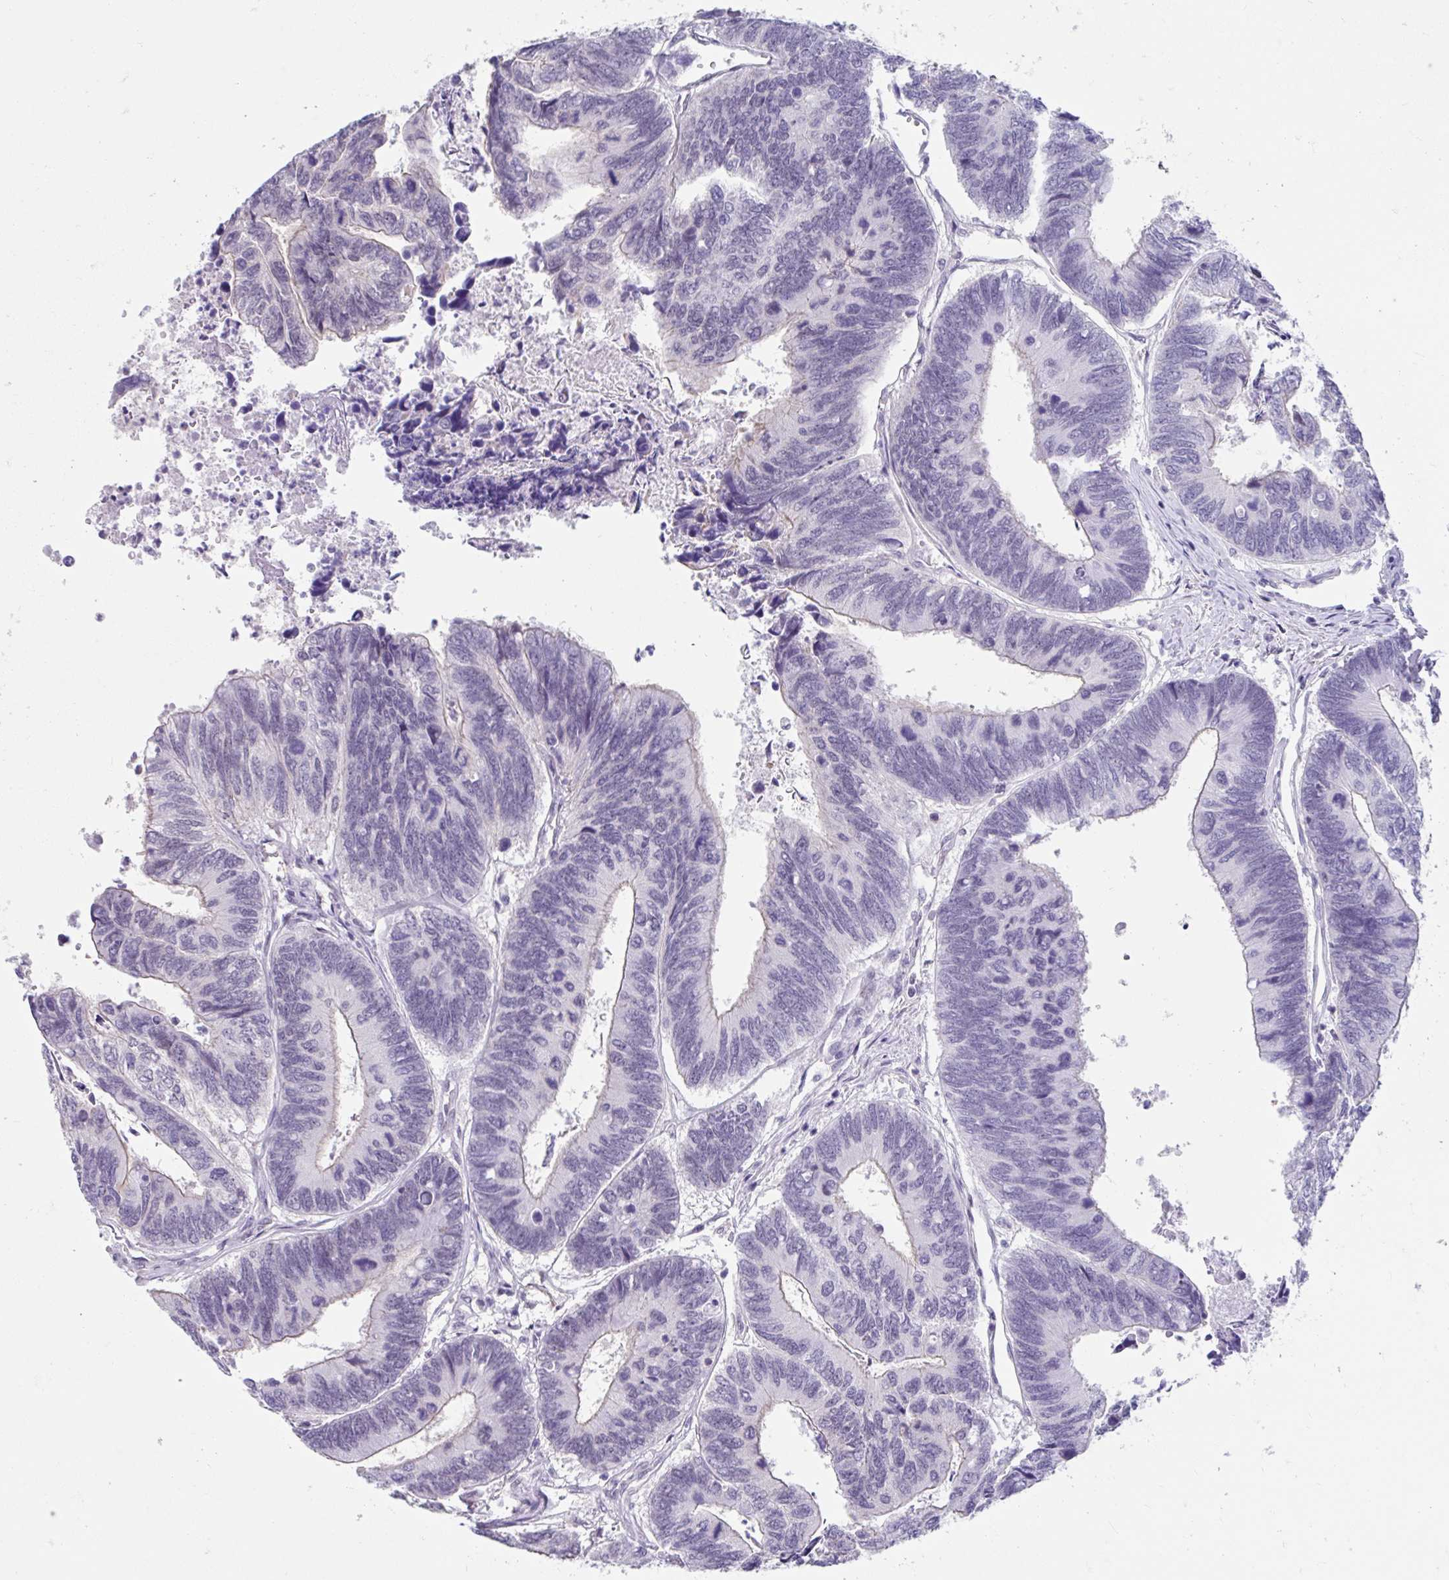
{"staining": {"intensity": "negative", "quantity": "none", "location": "none"}, "tissue": "colorectal cancer", "cell_type": "Tumor cells", "image_type": "cancer", "snomed": [{"axis": "morphology", "description": "Adenocarcinoma, NOS"}, {"axis": "topography", "description": "Colon"}], "caption": "The histopathology image displays no significant staining in tumor cells of colorectal cancer. (DAB immunohistochemistry visualized using brightfield microscopy, high magnification).", "gene": "DCAF17", "patient": {"sex": "female", "age": 67}}